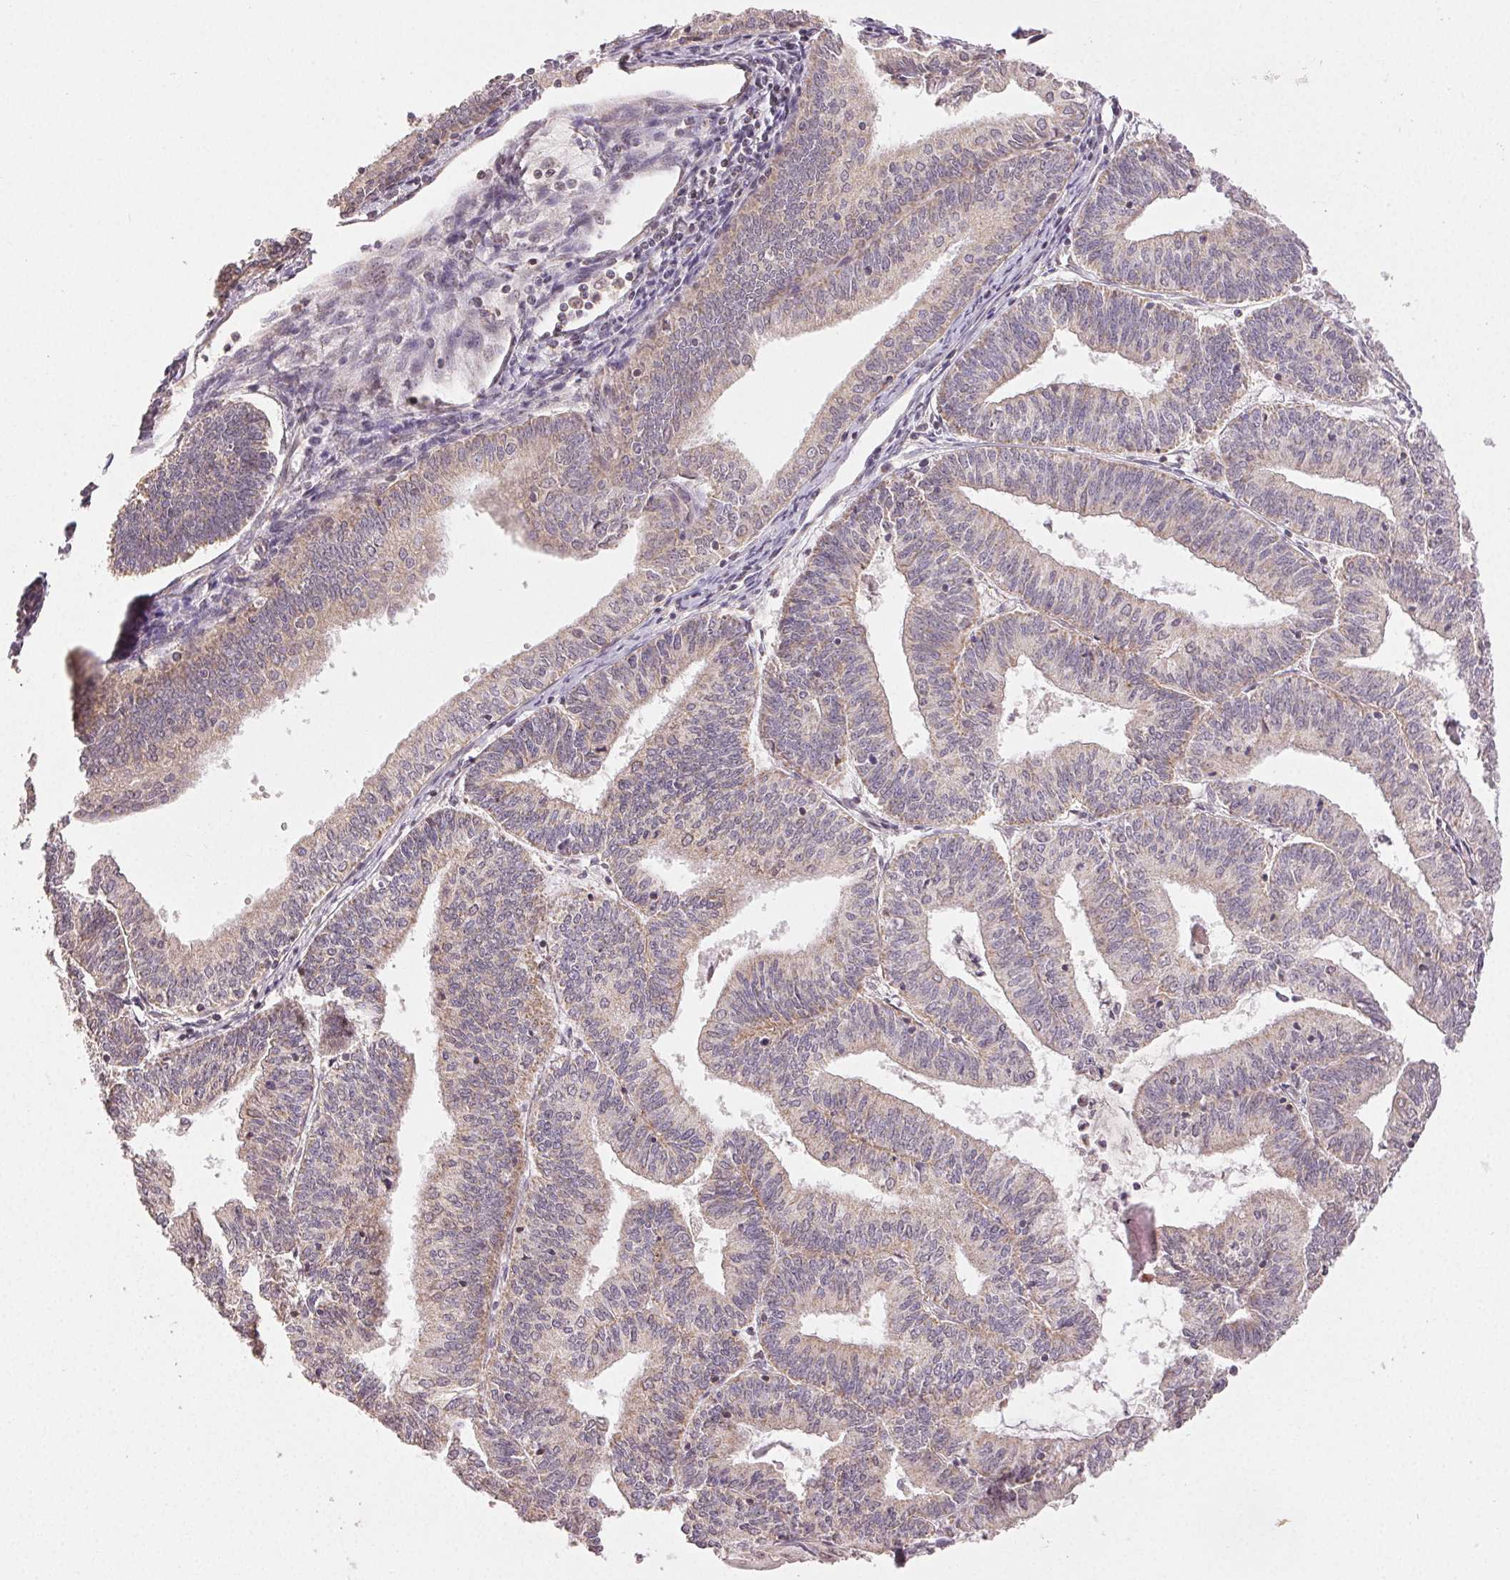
{"staining": {"intensity": "weak", "quantity": "<25%", "location": "cytoplasmic/membranous"}, "tissue": "endometrial cancer", "cell_type": "Tumor cells", "image_type": "cancer", "snomed": [{"axis": "morphology", "description": "Adenocarcinoma, NOS"}, {"axis": "topography", "description": "Endometrium"}], "caption": "IHC micrograph of neoplastic tissue: endometrial adenocarcinoma stained with DAB (3,3'-diaminobenzidine) reveals no significant protein expression in tumor cells.", "gene": "CLASP1", "patient": {"sex": "female", "age": 61}}